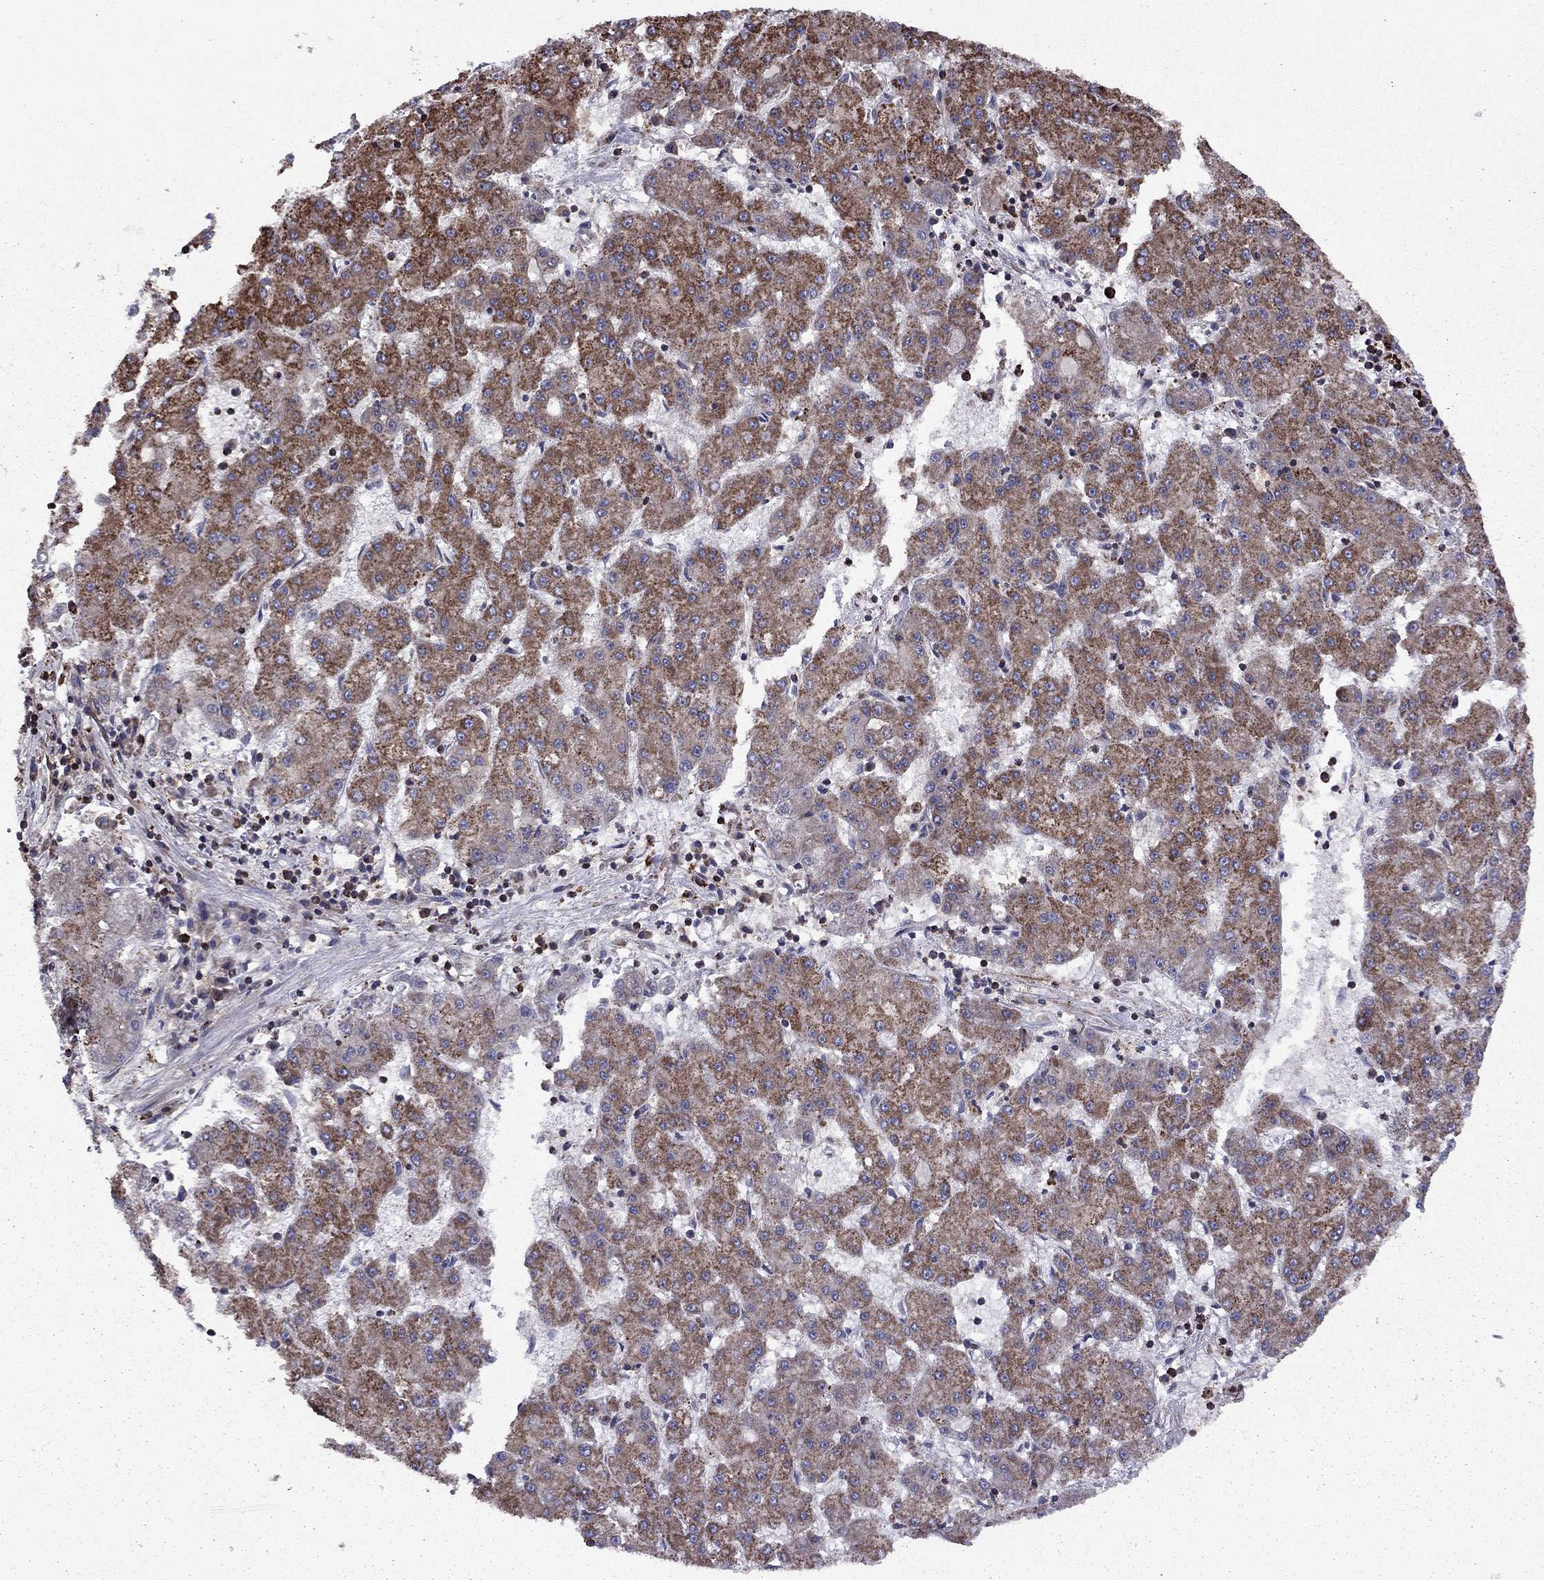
{"staining": {"intensity": "strong", "quantity": "<25%", "location": "cytoplasmic/membranous"}, "tissue": "liver cancer", "cell_type": "Tumor cells", "image_type": "cancer", "snomed": [{"axis": "morphology", "description": "Carcinoma, Hepatocellular, NOS"}, {"axis": "topography", "description": "Liver"}], "caption": "This image displays immunohistochemistry staining of hepatocellular carcinoma (liver), with medium strong cytoplasmic/membranous expression in about <25% of tumor cells.", "gene": "ALG6", "patient": {"sex": "male", "age": 73}}